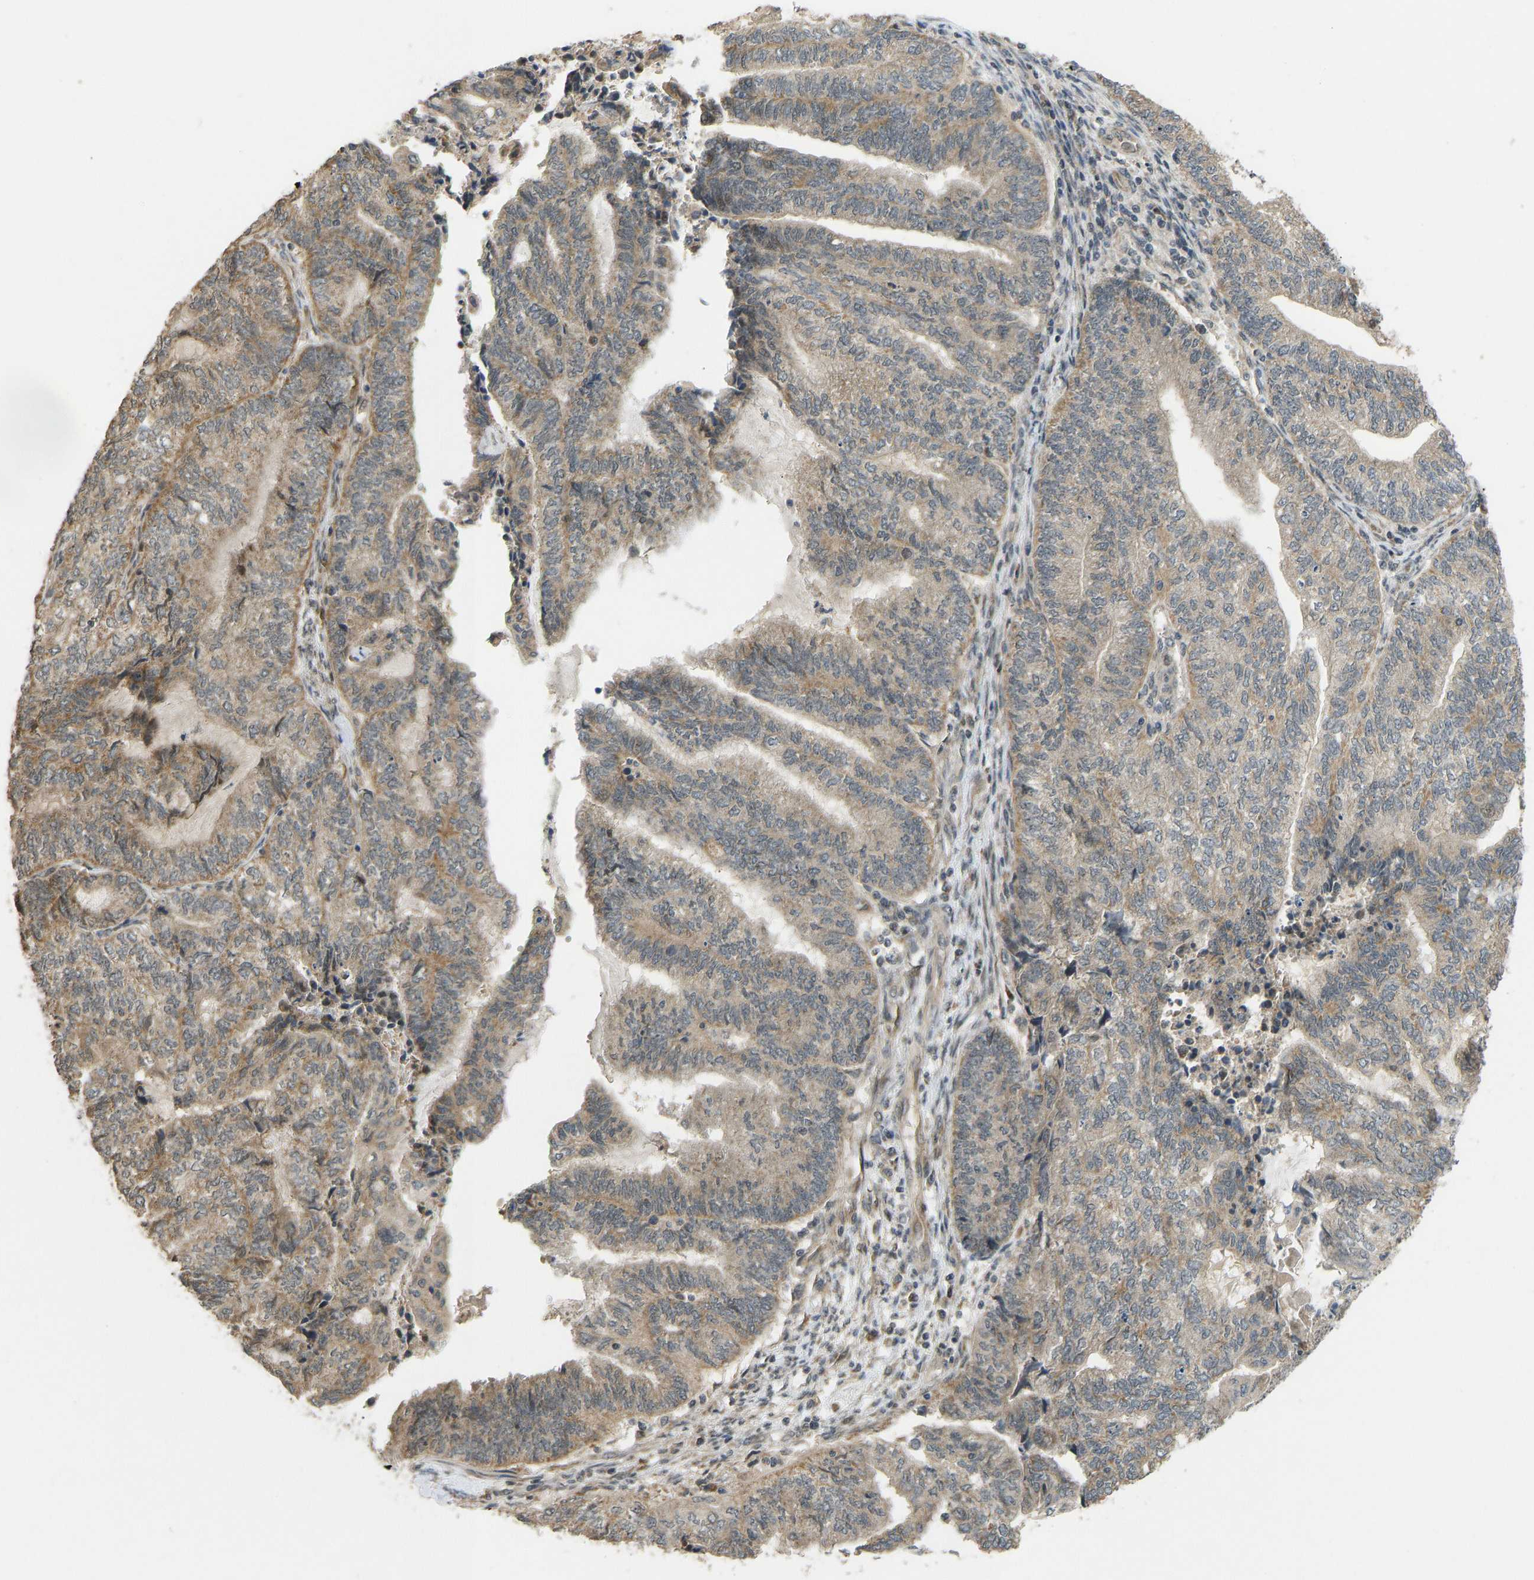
{"staining": {"intensity": "moderate", "quantity": ">75%", "location": "cytoplasmic/membranous"}, "tissue": "endometrial cancer", "cell_type": "Tumor cells", "image_type": "cancer", "snomed": [{"axis": "morphology", "description": "Adenocarcinoma, NOS"}, {"axis": "topography", "description": "Uterus"}, {"axis": "topography", "description": "Endometrium"}], "caption": "There is medium levels of moderate cytoplasmic/membranous positivity in tumor cells of endometrial cancer (adenocarcinoma), as demonstrated by immunohistochemical staining (brown color).", "gene": "ACADS", "patient": {"sex": "female", "age": 70}}